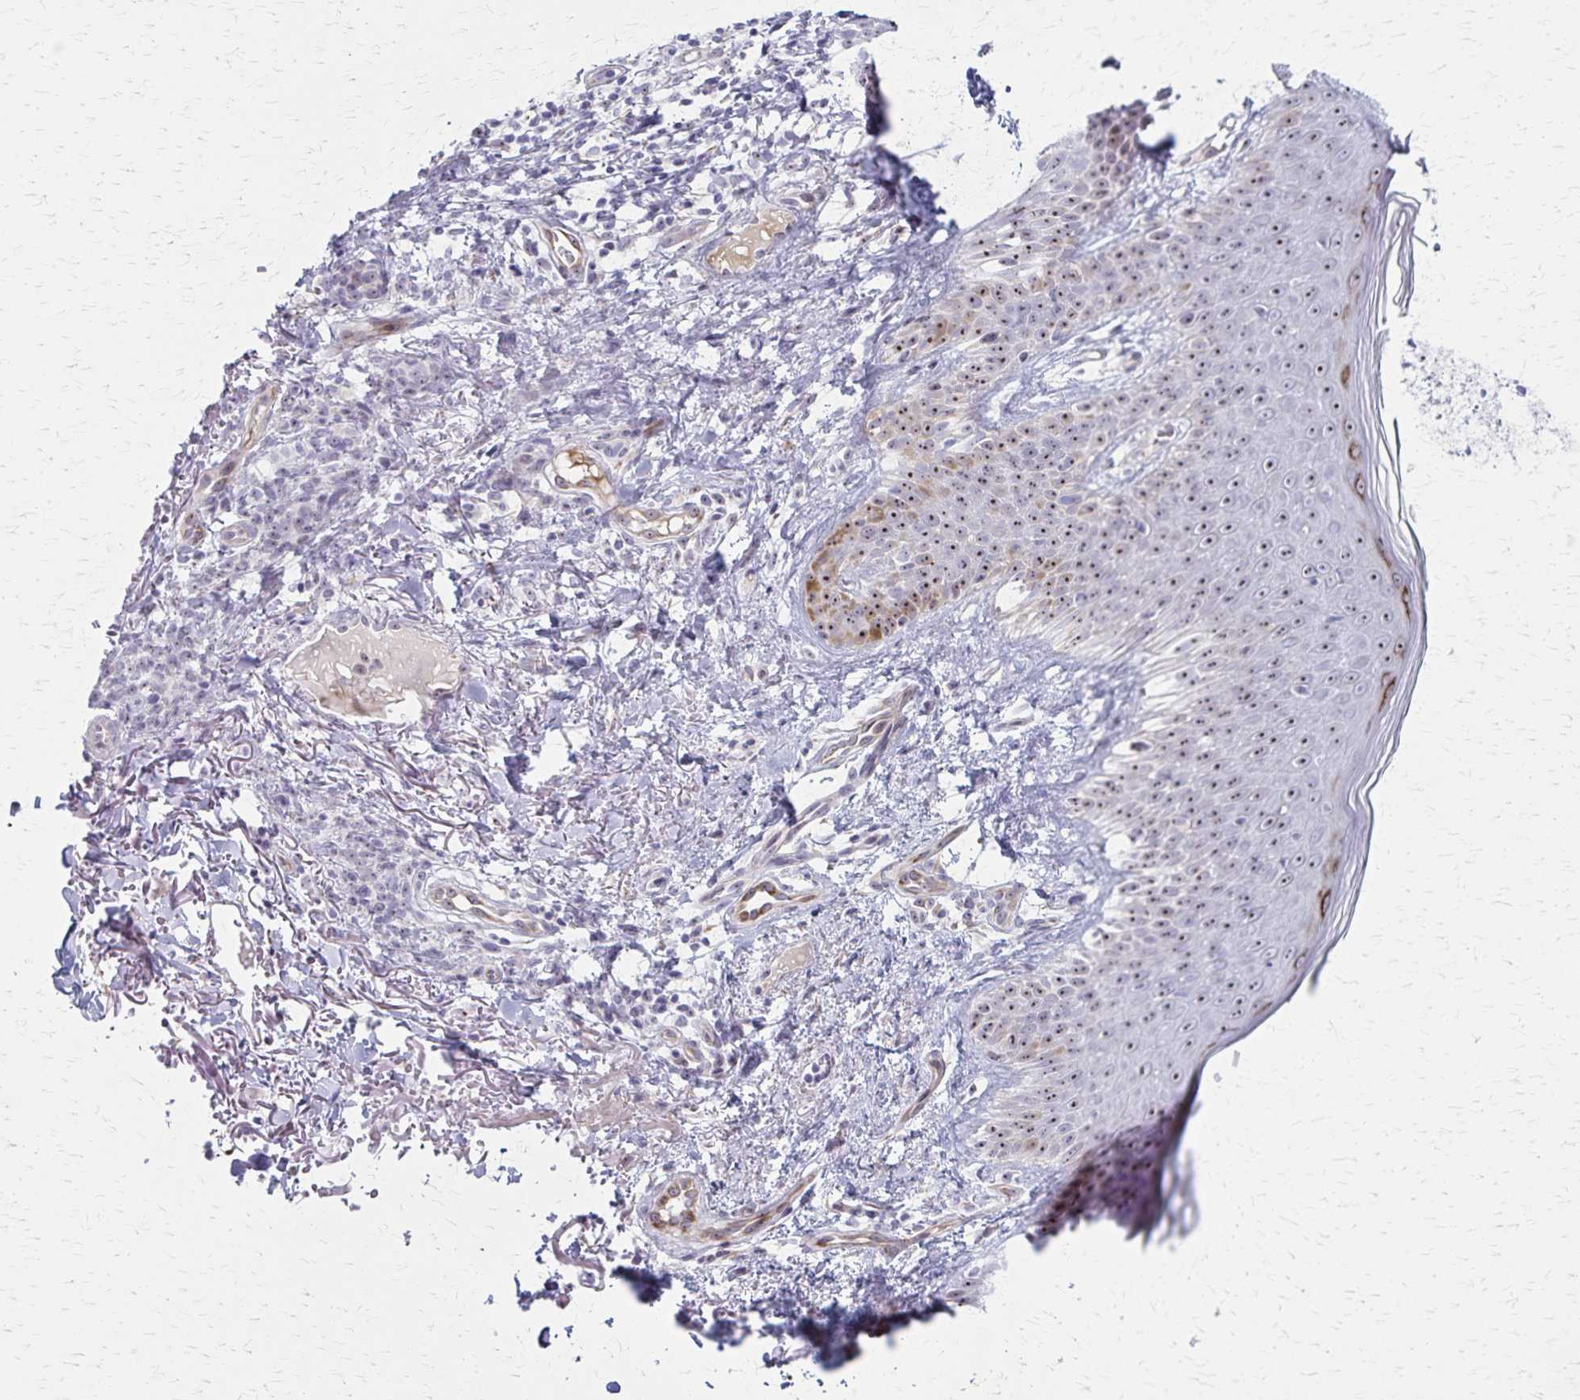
{"staining": {"intensity": "moderate", "quantity": "25%-75%", "location": "nuclear"}, "tissue": "skin cancer", "cell_type": "Tumor cells", "image_type": "cancer", "snomed": [{"axis": "morphology", "description": "Basal cell carcinoma"}, {"axis": "topography", "description": "Skin"}], "caption": "This is a histology image of IHC staining of skin basal cell carcinoma, which shows moderate staining in the nuclear of tumor cells.", "gene": "DLK2", "patient": {"sex": "female", "age": 78}}